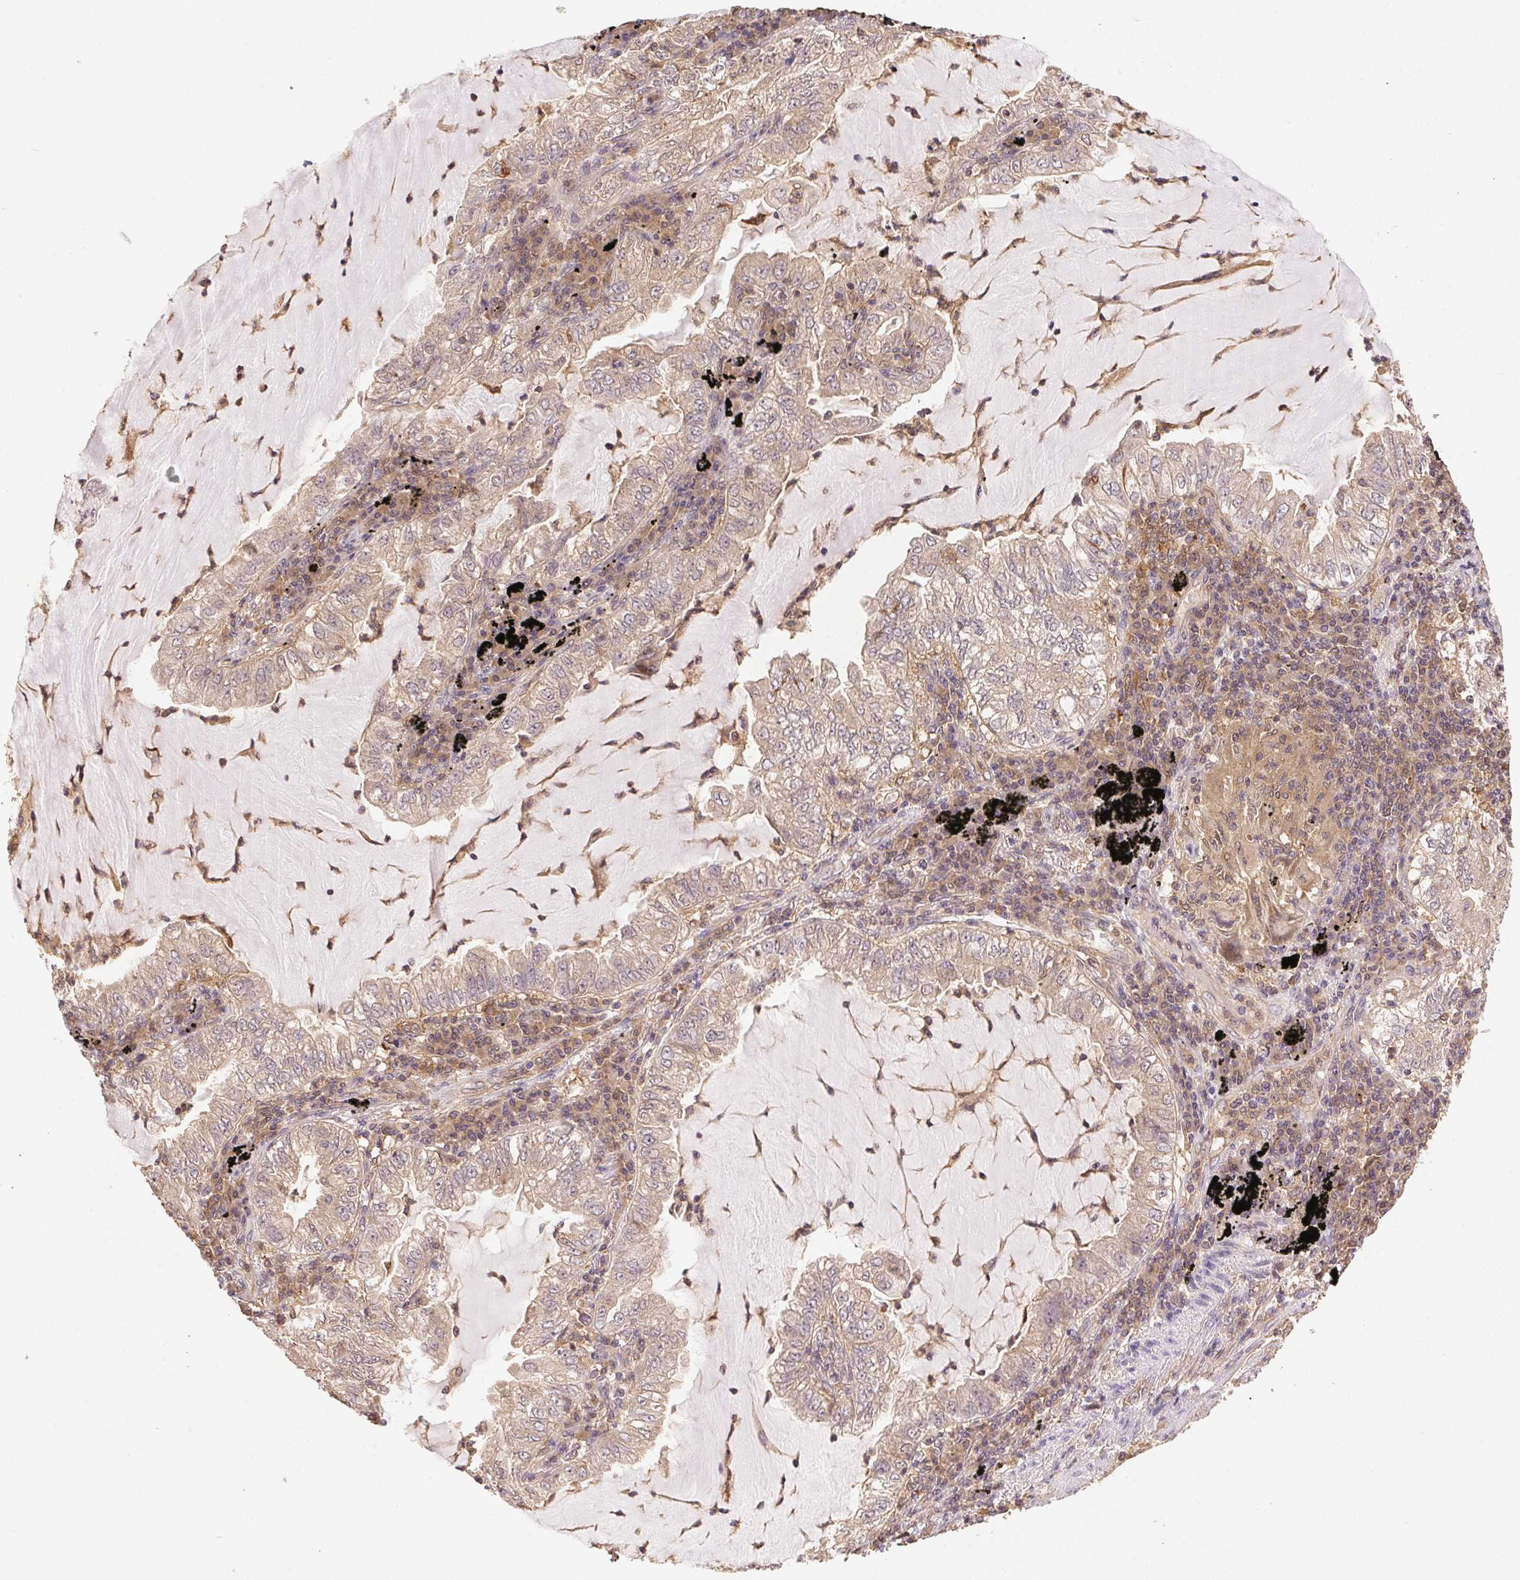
{"staining": {"intensity": "weak", "quantity": "25%-75%", "location": "cytoplasmic/membranous"}, "tissue": "lung cancer", "cell_type": "Tumor cells", "image_type": "cancer", "snomed": [{"axis": "morphology", "description": "Adenocarcinoma, NOS"}, {"axis": "topography", "description": "Lung"}], "caption": "Human lung adenocarcinoma stained with a protein marker reveals weak staining in tumor cells.", "gene": "GDI2", "patient": {"sex": "female", "age": 73}}